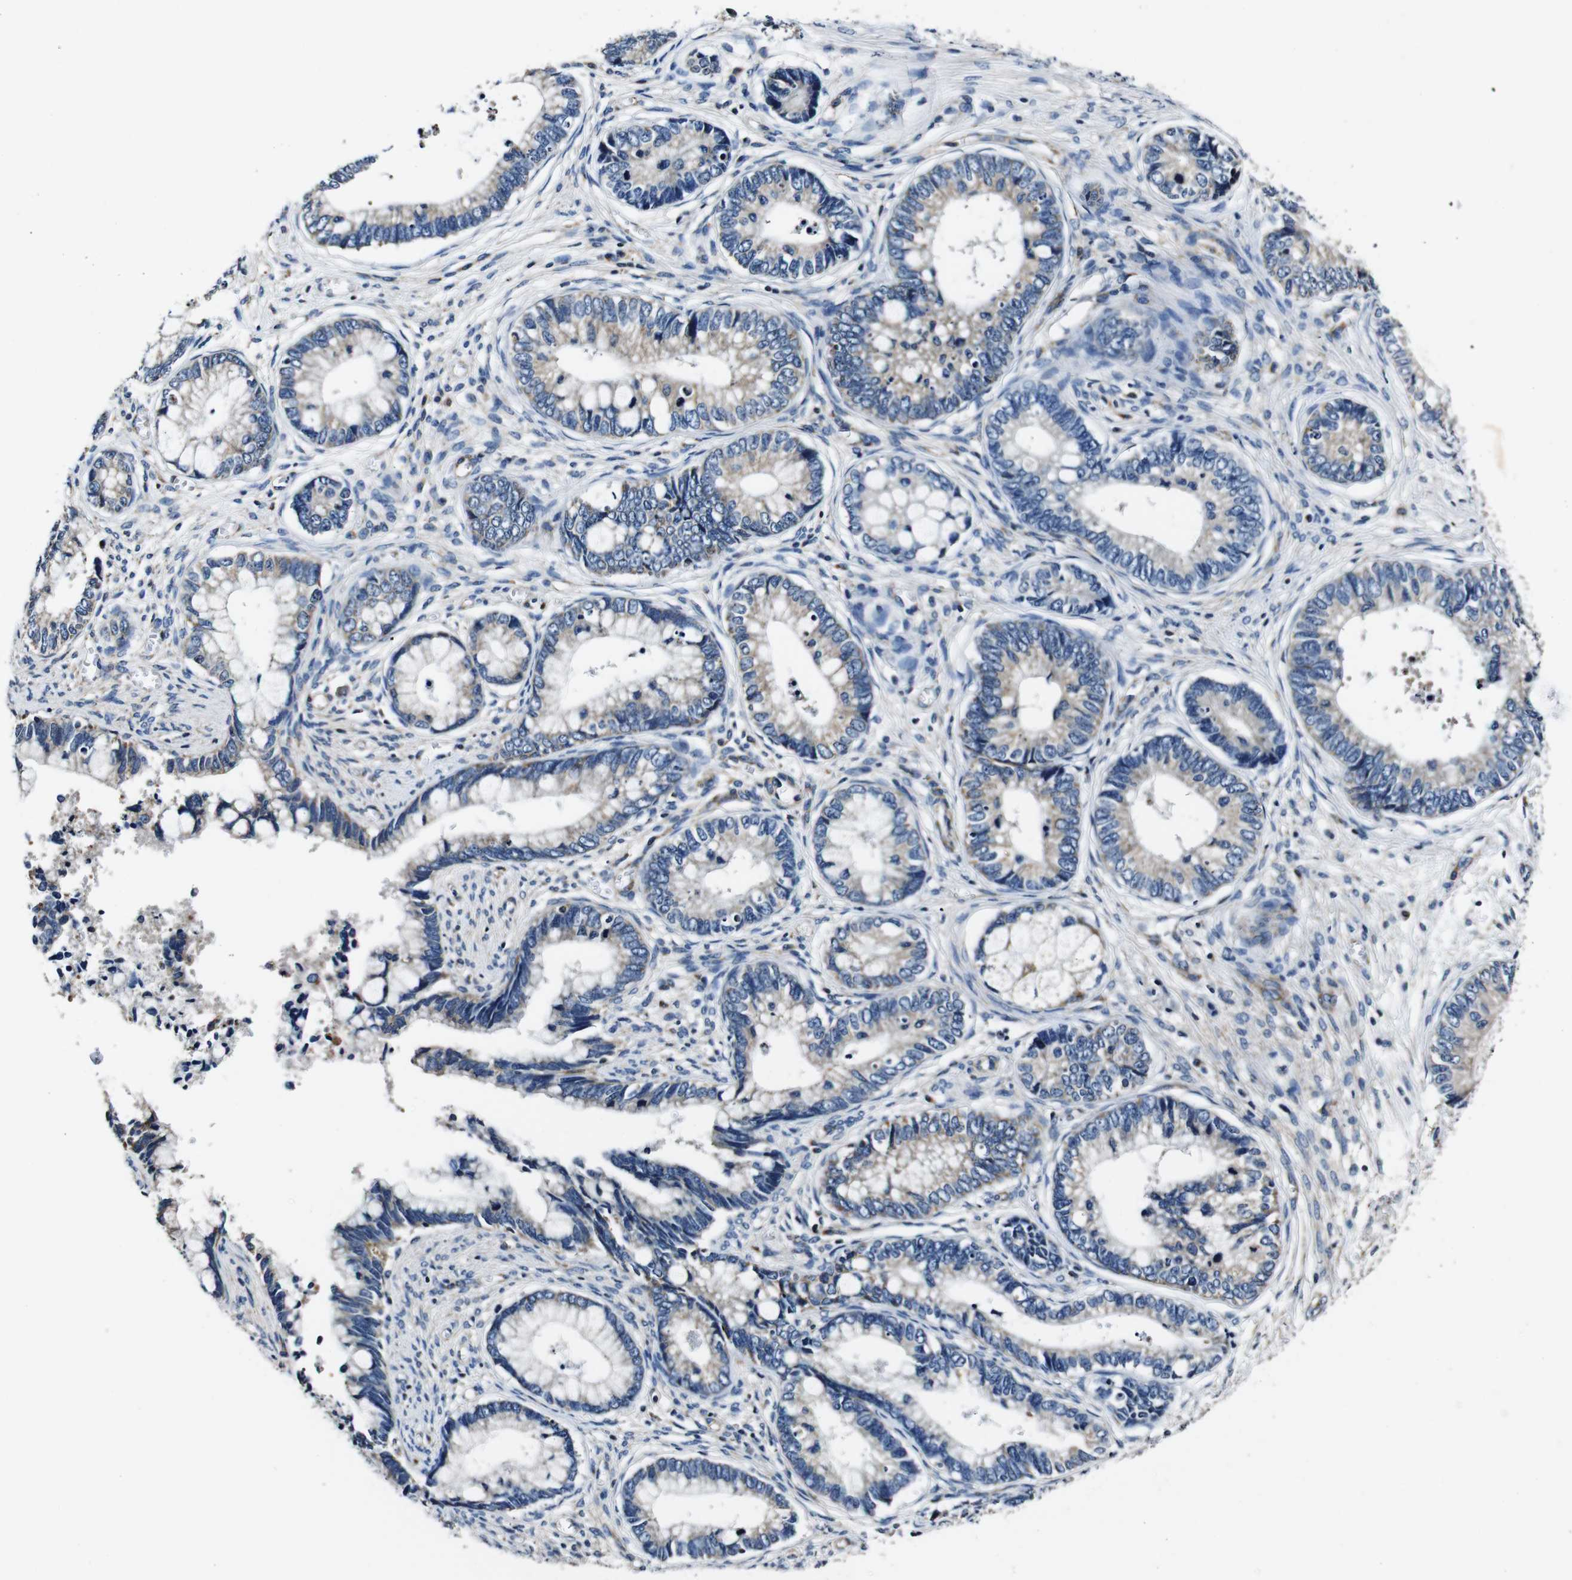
{"staining": {"intensity": "weak", "quantity": "<25%", "location": "cytoplasmic/membranous"}, "tissue": "cervical cancer", "cell_type": "Tumor cells", "image_type": "cancer", "snomed": [{"axis": "morphology", "description": "Adenocarcinoma, NOS"}, {"axis": "topography", "description": "Cervix"}], "caption": "Cervical adenocarcinoma stained for a protein using IHC shows no positivity tumor cells.", "gene": "HK1", "patient": {"sex": "female", "age": 44}}